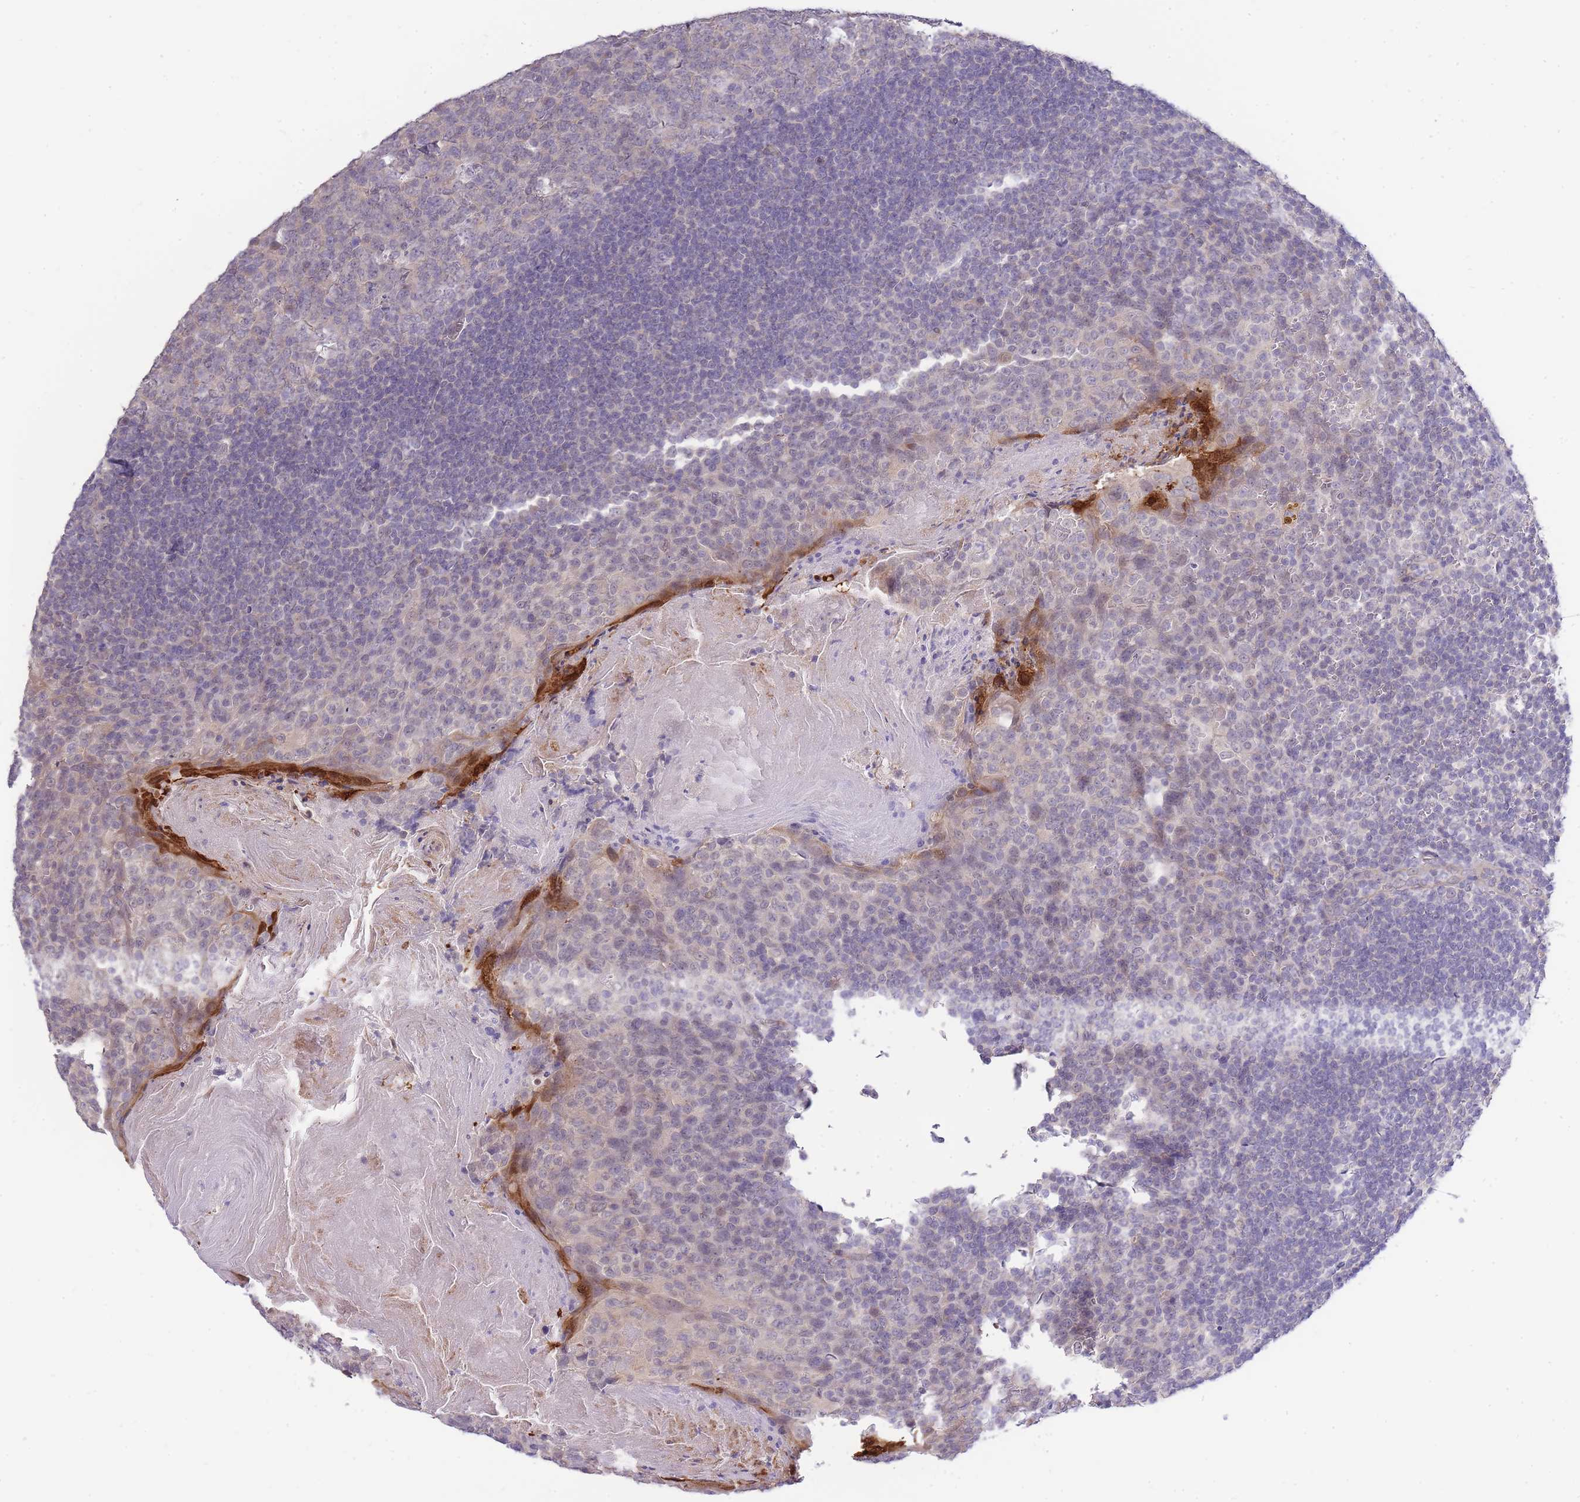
{"staining": {"intensity": "negative", "quantity": "none", "location": "none"}, "tissue": "tonsil", "cell_type": "Germinal center cells", "image_type": "normal", "snomed": [{"axis": "morphology", "description": "Normal tissue, NOS"}, {"axis": "topography", "description": "Tonsil"}], "caption": "A high-resolution histopathology image shows immunohistochemistry staining of unremarkable tonsil, which reveals no significant expression in germinal center cells. (Brightfield microscopy of DAB IHC at high magnification).", "gene": "C19orf25", "patient": {"sex": "male", "age": 27}}